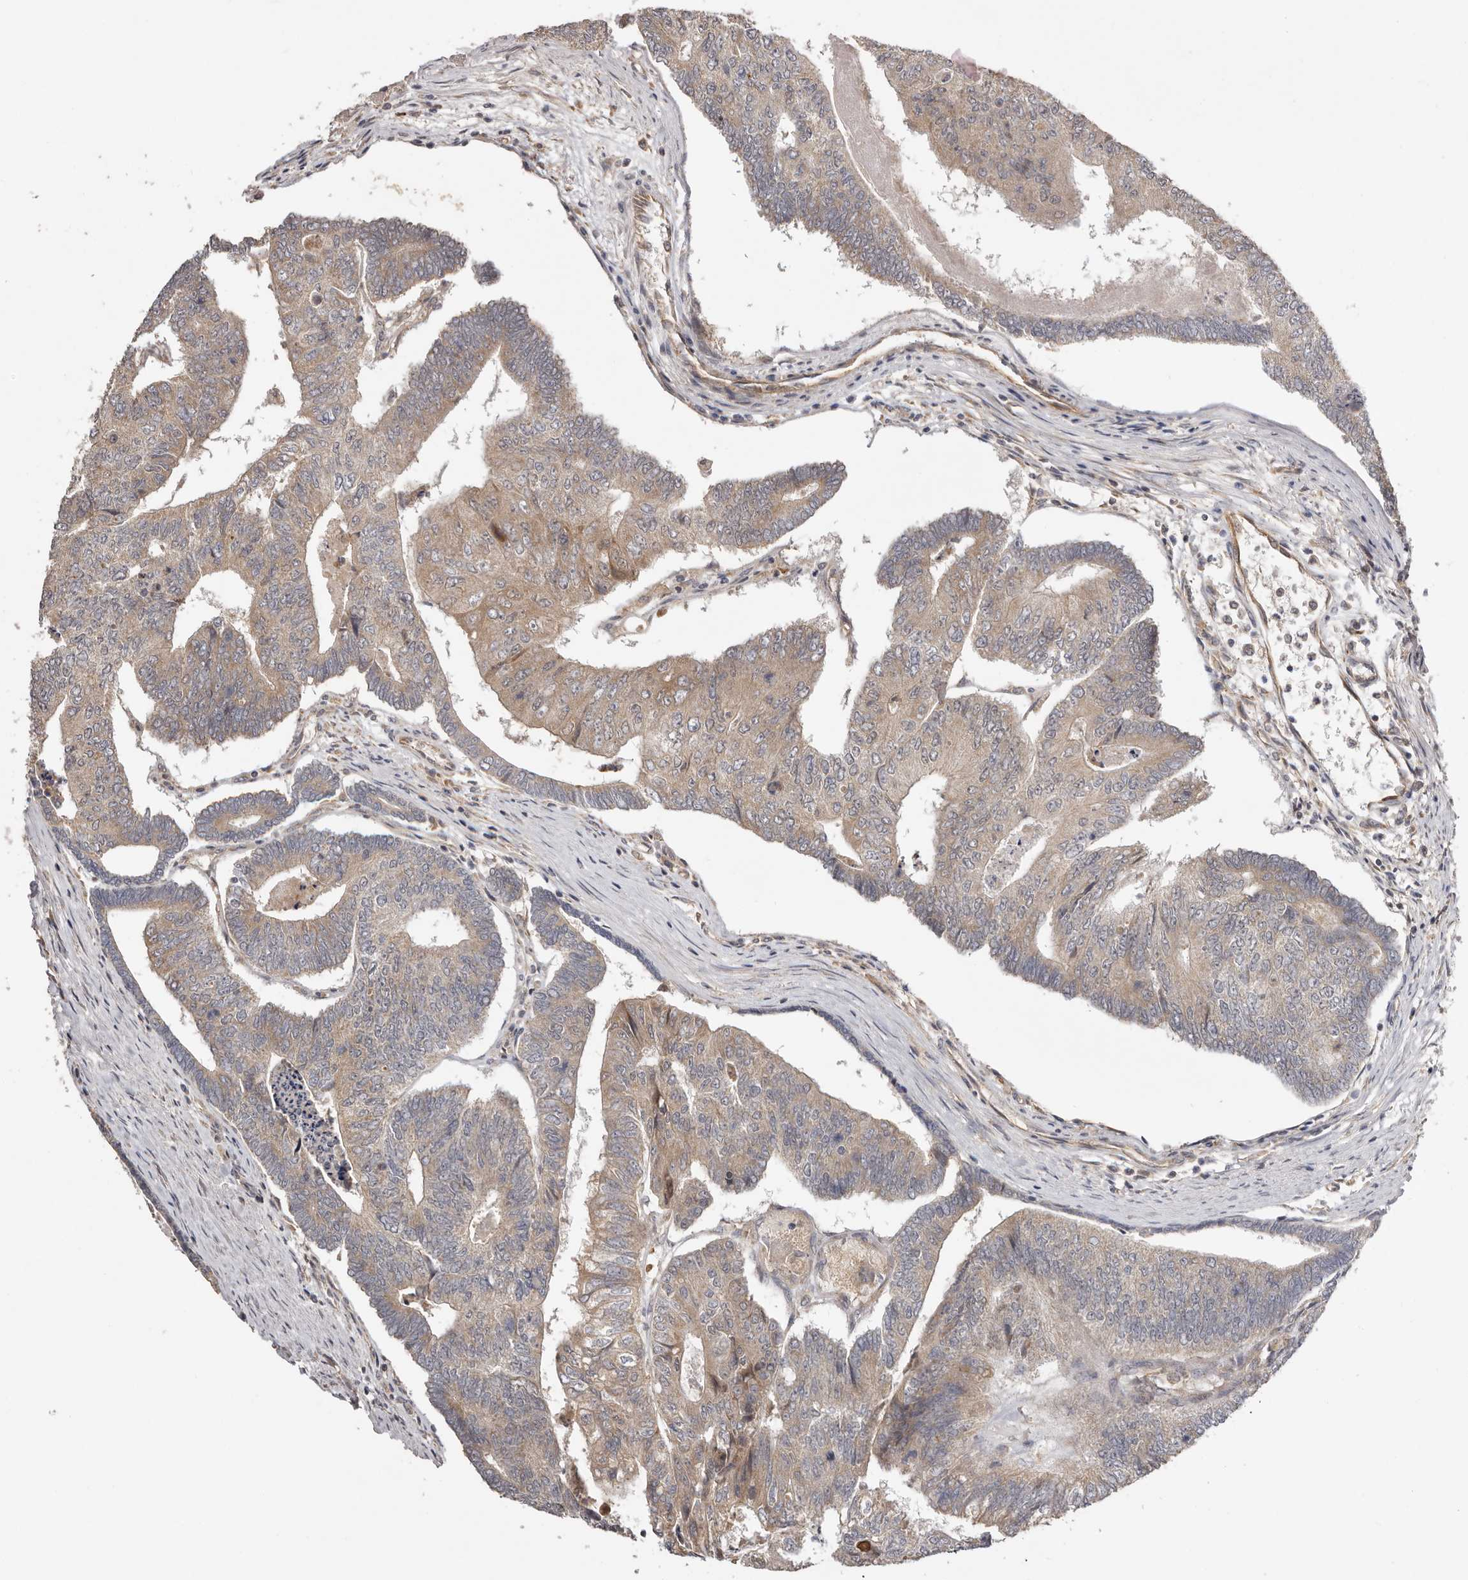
{"staining": {"intensity": "weak", "quantity": "25%-75%", "location": "cytoplasmic/membranous"}, "tissue": "colorectal cancer", "cell_type": "Tumor cells", "image_type": "cancer", "snomed": [{"axis": "morphology", "description": "Adenocarcinoma, NOS"}, {"axis": "topography", "description": "Colon"}], "caption": "Immunohistochemical staining of colorectal cancer reveals low levels of weak cytoplasmic/membranous protein staining in about 25%-75% of tumor cells. Using DAB (brown) and hematoxylin (blue) stains, captured at high magnification using brightfield microscopy.", "gene": "UBR2", "patient": {"sex": "female", "age": 67}}